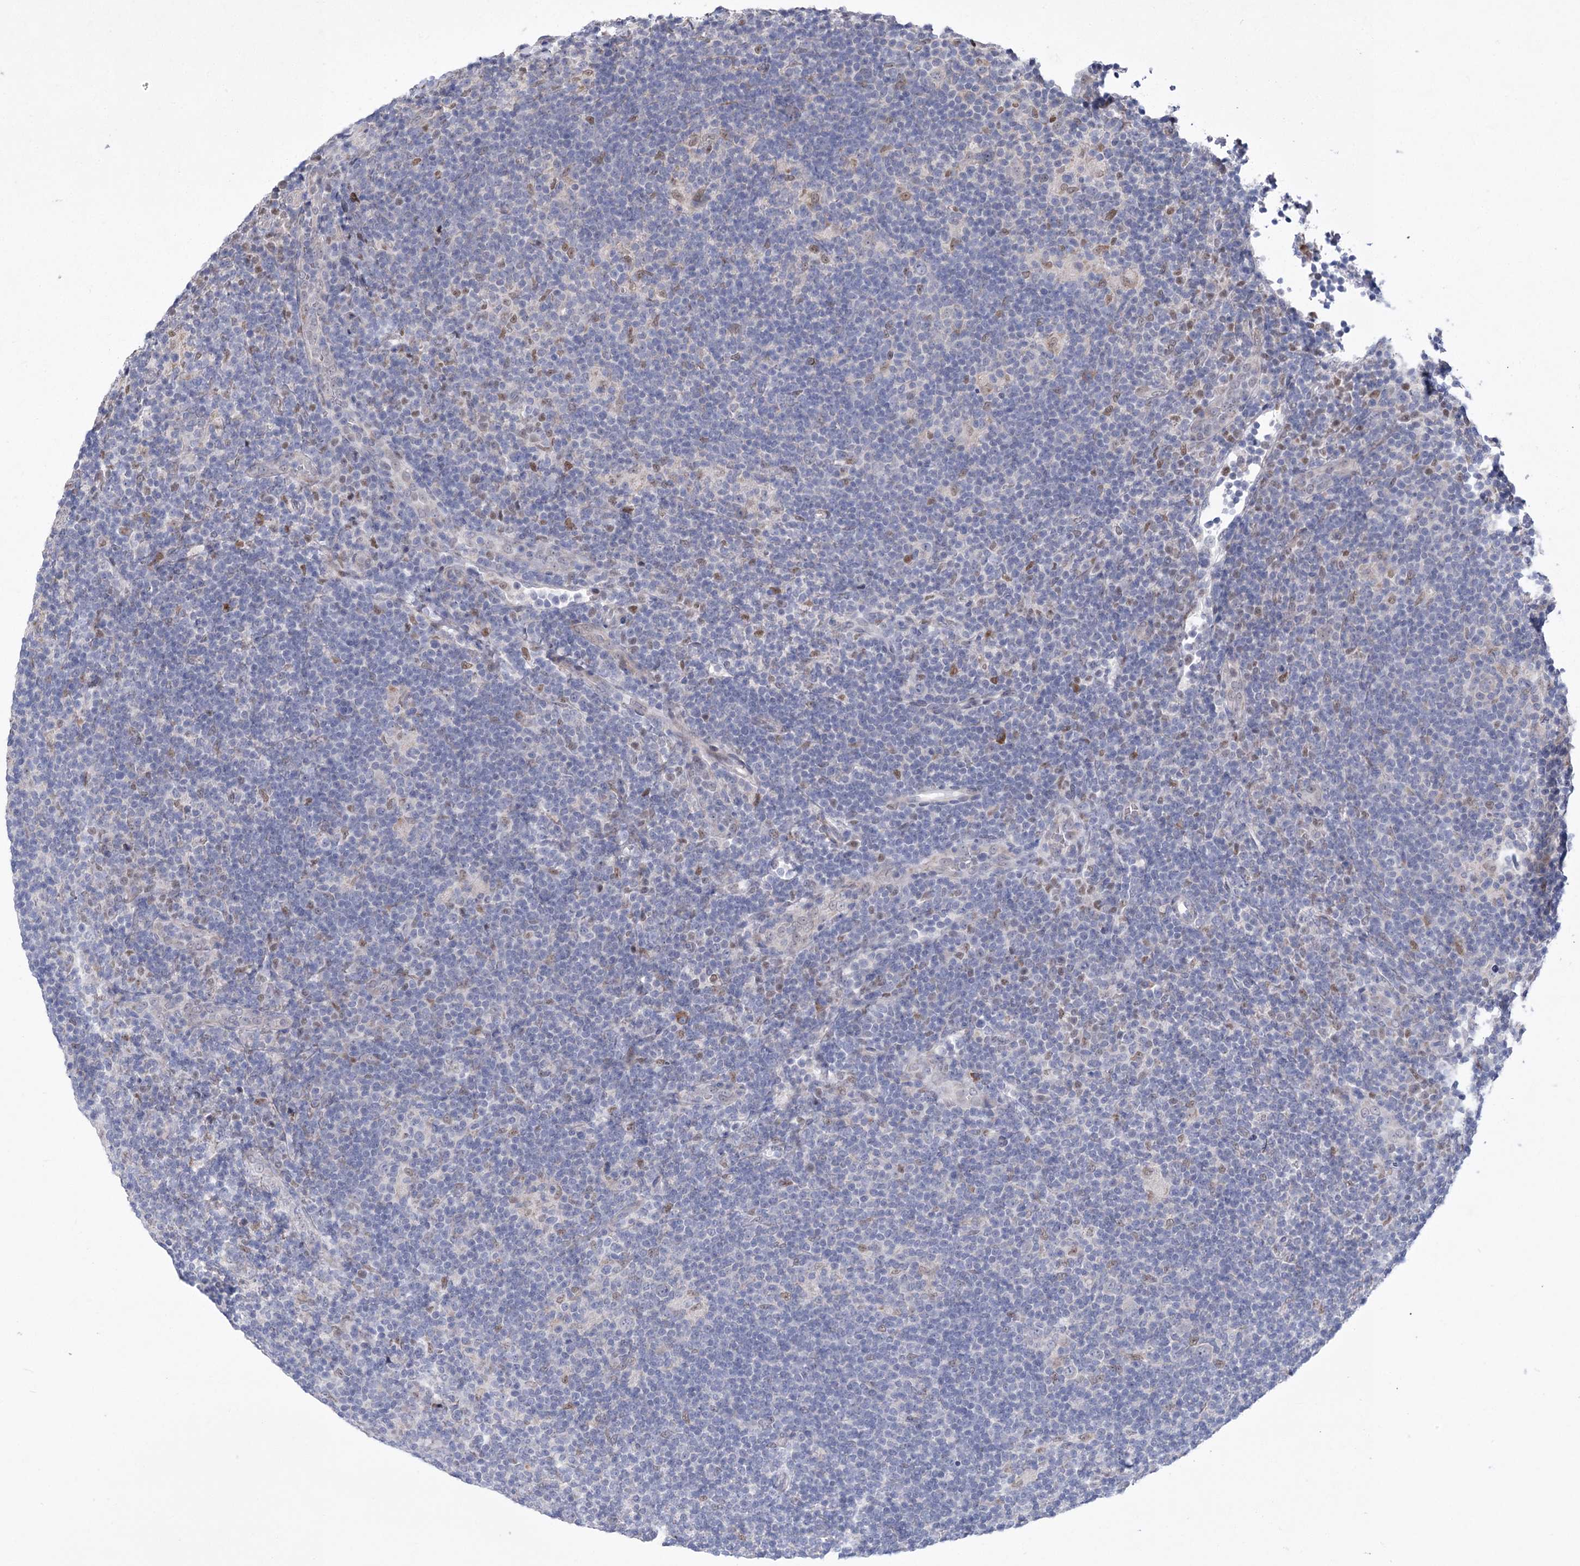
{"staining": {"intensity": "negative", "quantity": "none", "location": "none"}, "tissue": "lymphoma", "cell_type": "Tumor cells", "image_type": "cancer", "snomed": [{"axis": "morphology", "description": "Hodgkin's disease, NOS"}, {"axis": "topography", "description": "Lymph node"}], "caption": "Tumor cells are negative for protein expression in human lymphoma.", "gene": "GCNT4", "patient": {"sex": "female", "age": 57}}